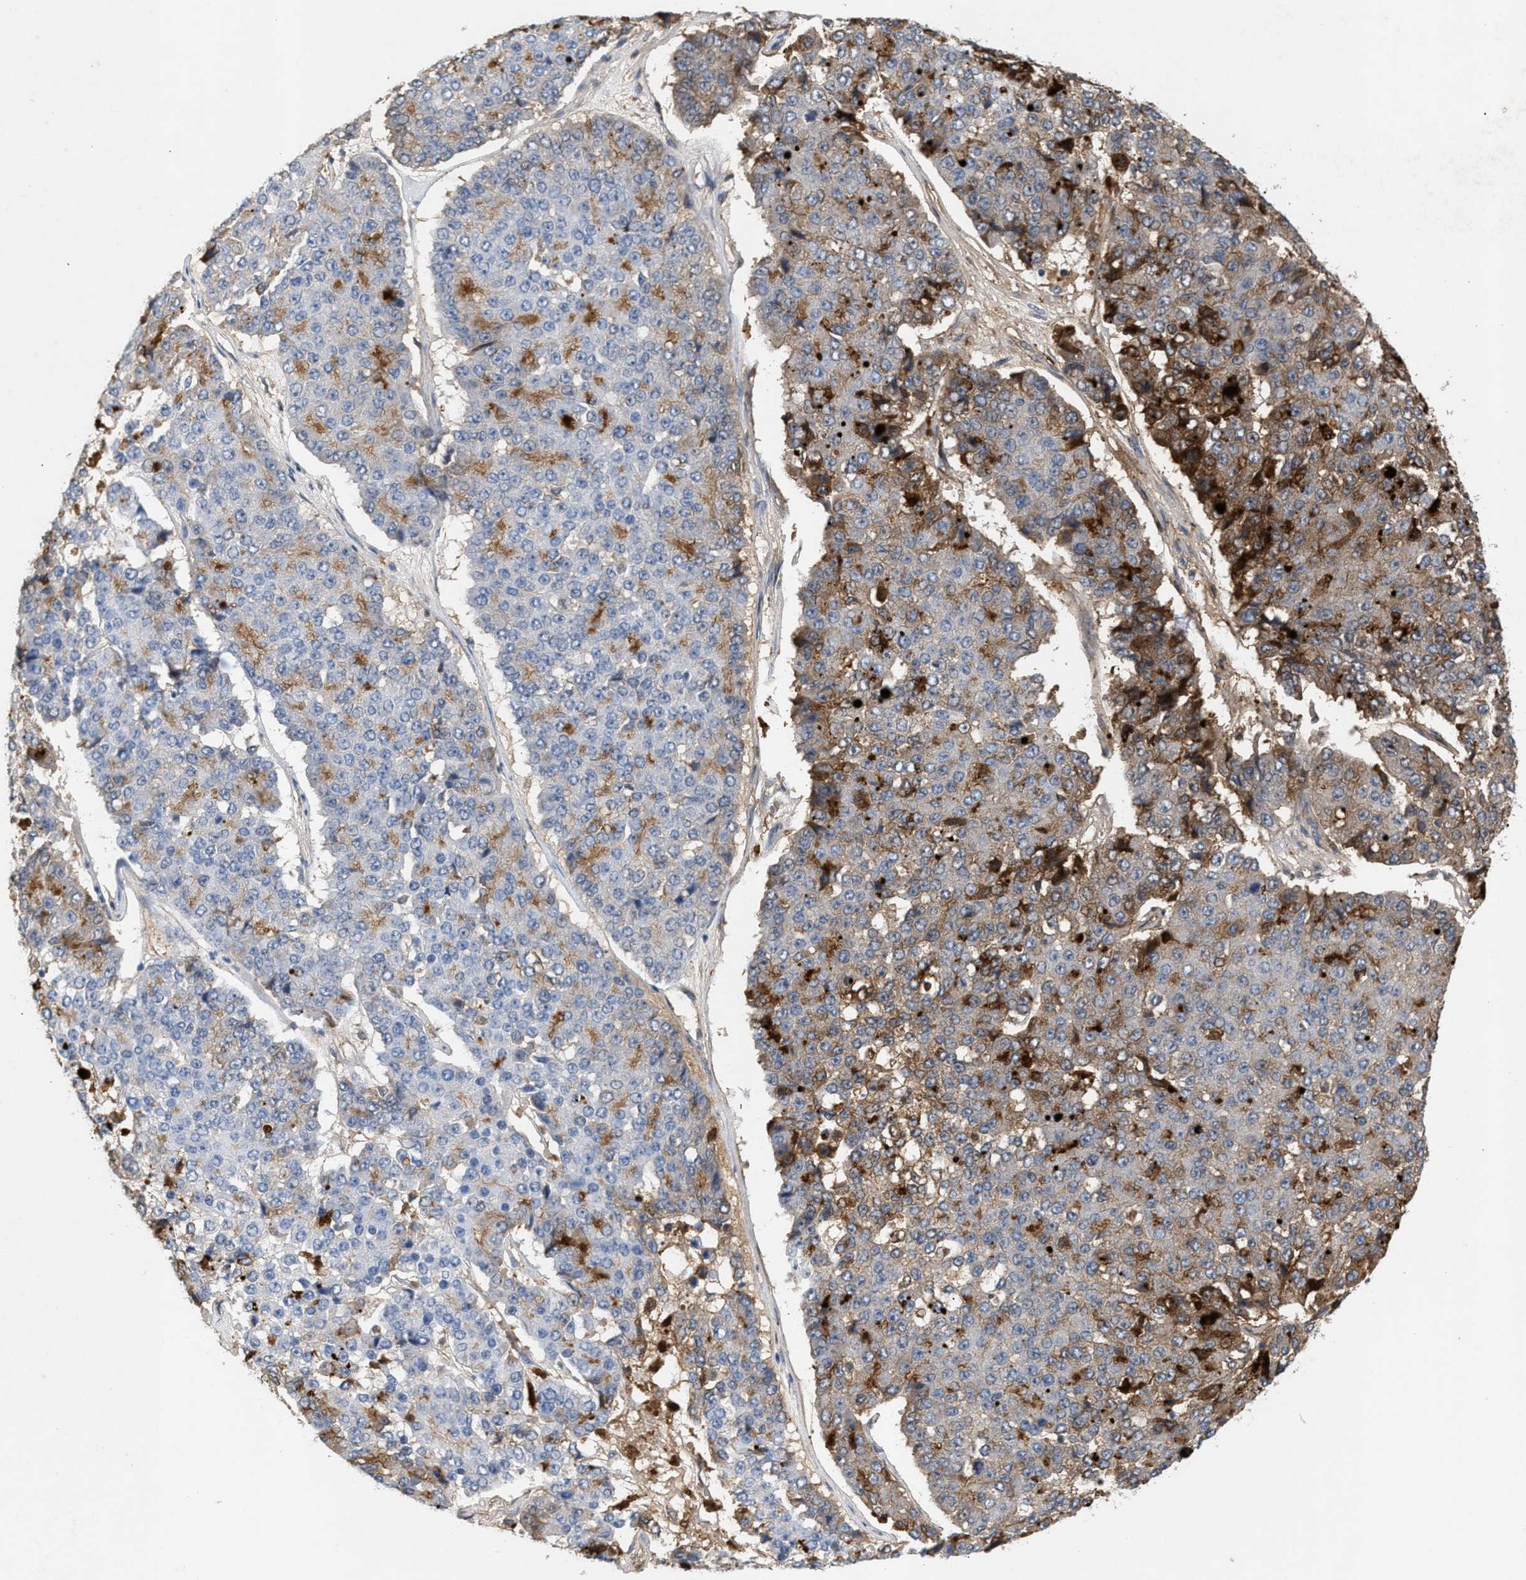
{"staining": {"intensity": "moderate", "quantity": "25%-75%", "location": "cytoplasmic/membranous"}, "tissue": "pancreatic cancer", "cell_type": "Tumor cells", "image_type": "cancer", "snomed": [{"axis": "morphology", "description": "Adenocarcinoma, NOS"}, {"axis": "topography", "description": "Pancreas"}], "caption": "A brown stain shows moderate cytoplasmic/membranous positivity of a protein in pancreatic cancer tumor cells.", "gene": "APOH", "patient": {"sex": "male", "age": 50}}